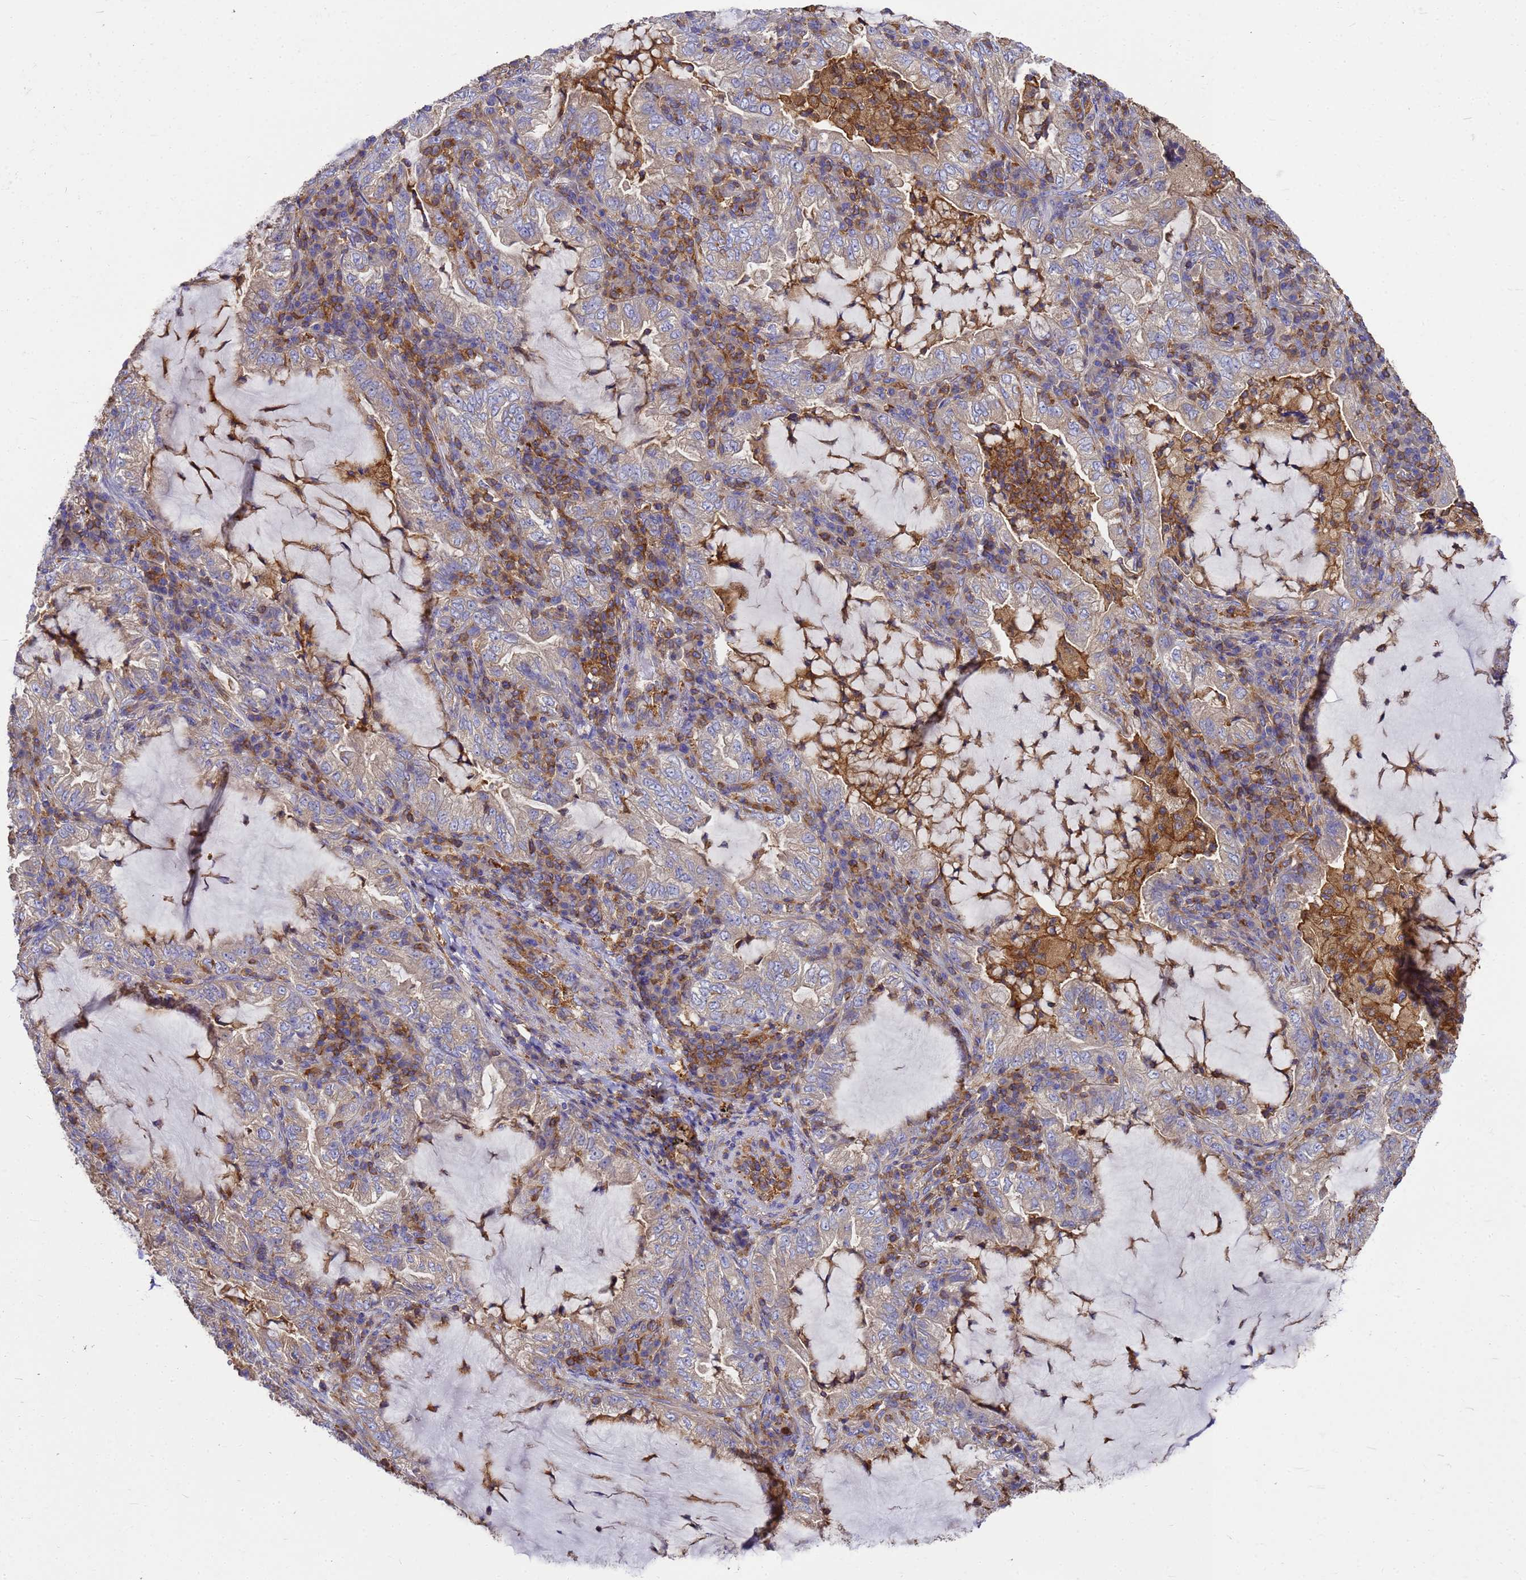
{"staining": {"intensity": "negative", "quantity": "none", "location": "none"}, "tissue": "lung cancer", "cell_type": "Tumor cells", "image_type": "cancer", "snomed": [{"axis": "morphology", "description": "Adenocarcinoma, NOS"}, {"axis": "topography", "description": "Lung"}], "caption": "A micrograph of human lung cancer (adenocarcinoma) is negative for staining in tumor cells.", "gene": "ZNF235", "patient": {"sex": "female", "age": 73}}